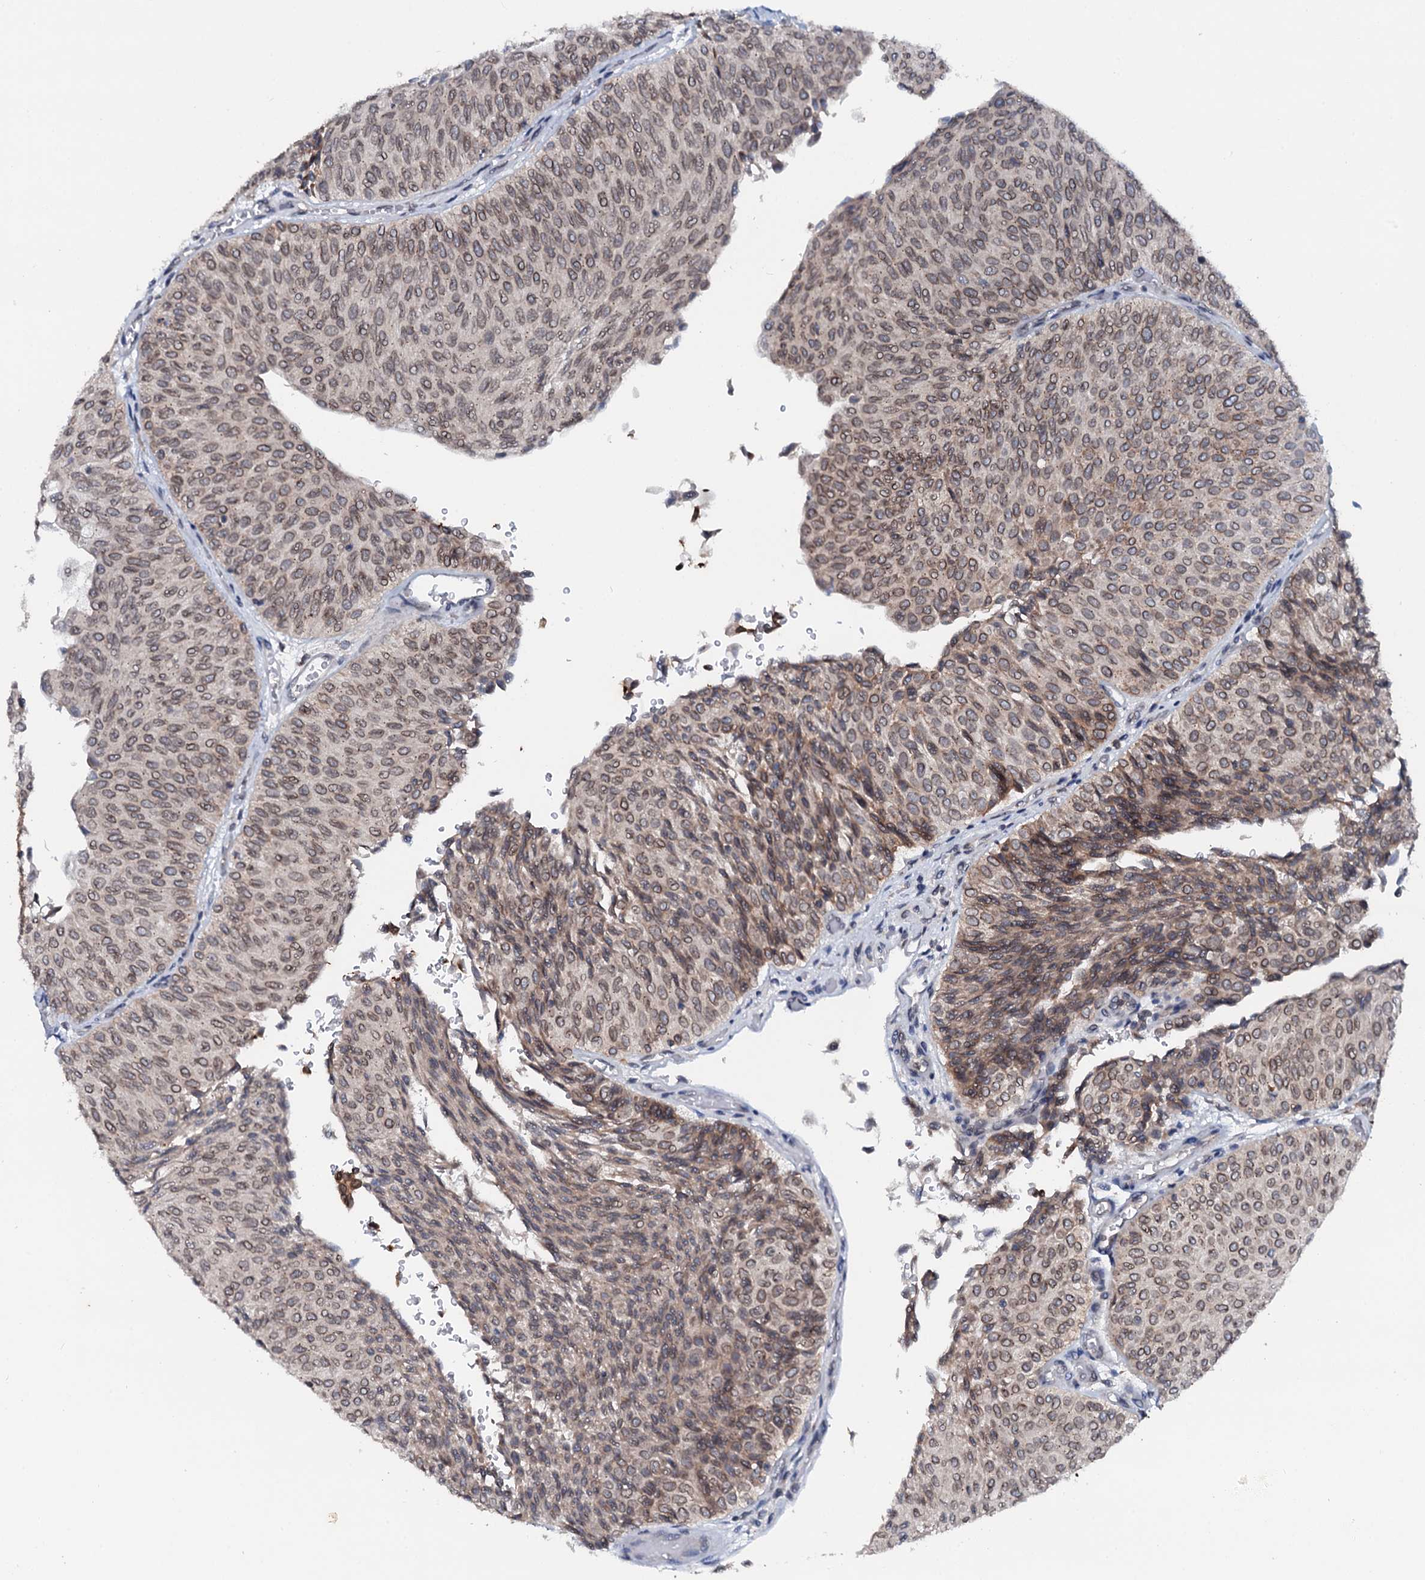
{"staining": {"intensity": "weak", "quantity": "25%-75%", "location": "nuclear"}, "tissue": "urothelial cancer", "cell_type": "Tumor cells", "image_type": "cancer", "snomed": [{"axis": "morphology", "description": "Urothelial carcinoma, Low grade"}, {"axis": "topography", "description": "Urinary bladder"}], "caption": "Low-grade urothelial carcinoma stained for a protein demonstrates weak nuclear positivity in tumor cells. The staining was performed using DAB (3,3'-diaminobenzidine), with brown indicating positive protein expression. Nuclei are stained blue with hematoxylin.", "gene": "SNTA1", "patient": {"sex": "male", "age": 78}}